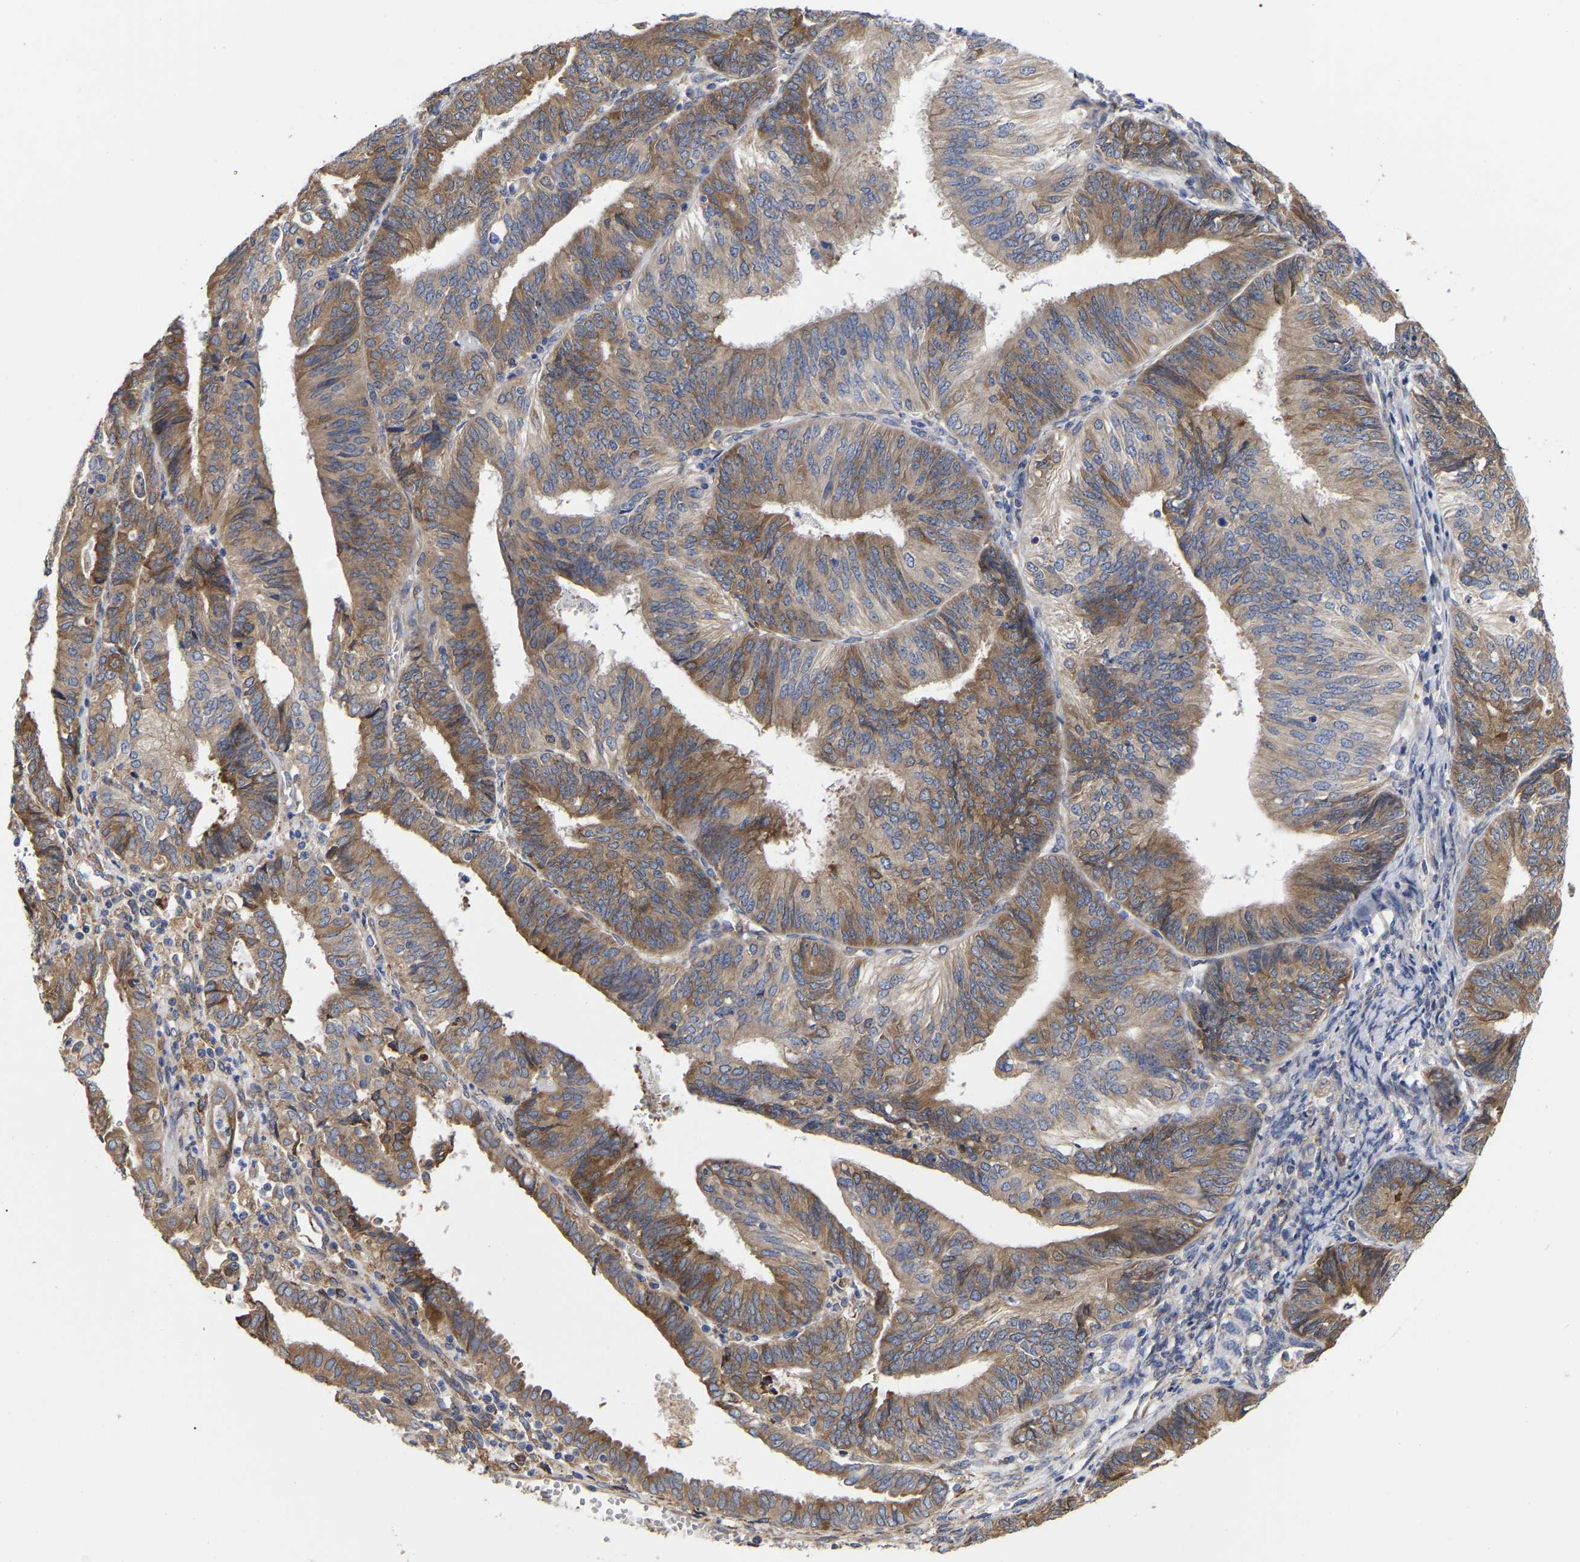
{"staining": {"intensity": "moderate", "quantity": ">75%", "location": "cytoplasmic/membranous"}, "tissue": "endometrial cancer", "cell_type": "Tumor cells", "image_type": "cancer", "snomed": [{"axis": "morphology", "description": "Adenocarcinoma, NOS"}, {"axis": "topography", "description": "Endometrium"}], "caption": "Brown immunohistochemical staining in adenocarcinoma (endometrial) demonstrates moderate cytoplasmic/membranous positivity in approximately >75% of tumor cells.", "gene": "CFAP298", "patient": {"sex": "female", "age": 58}}